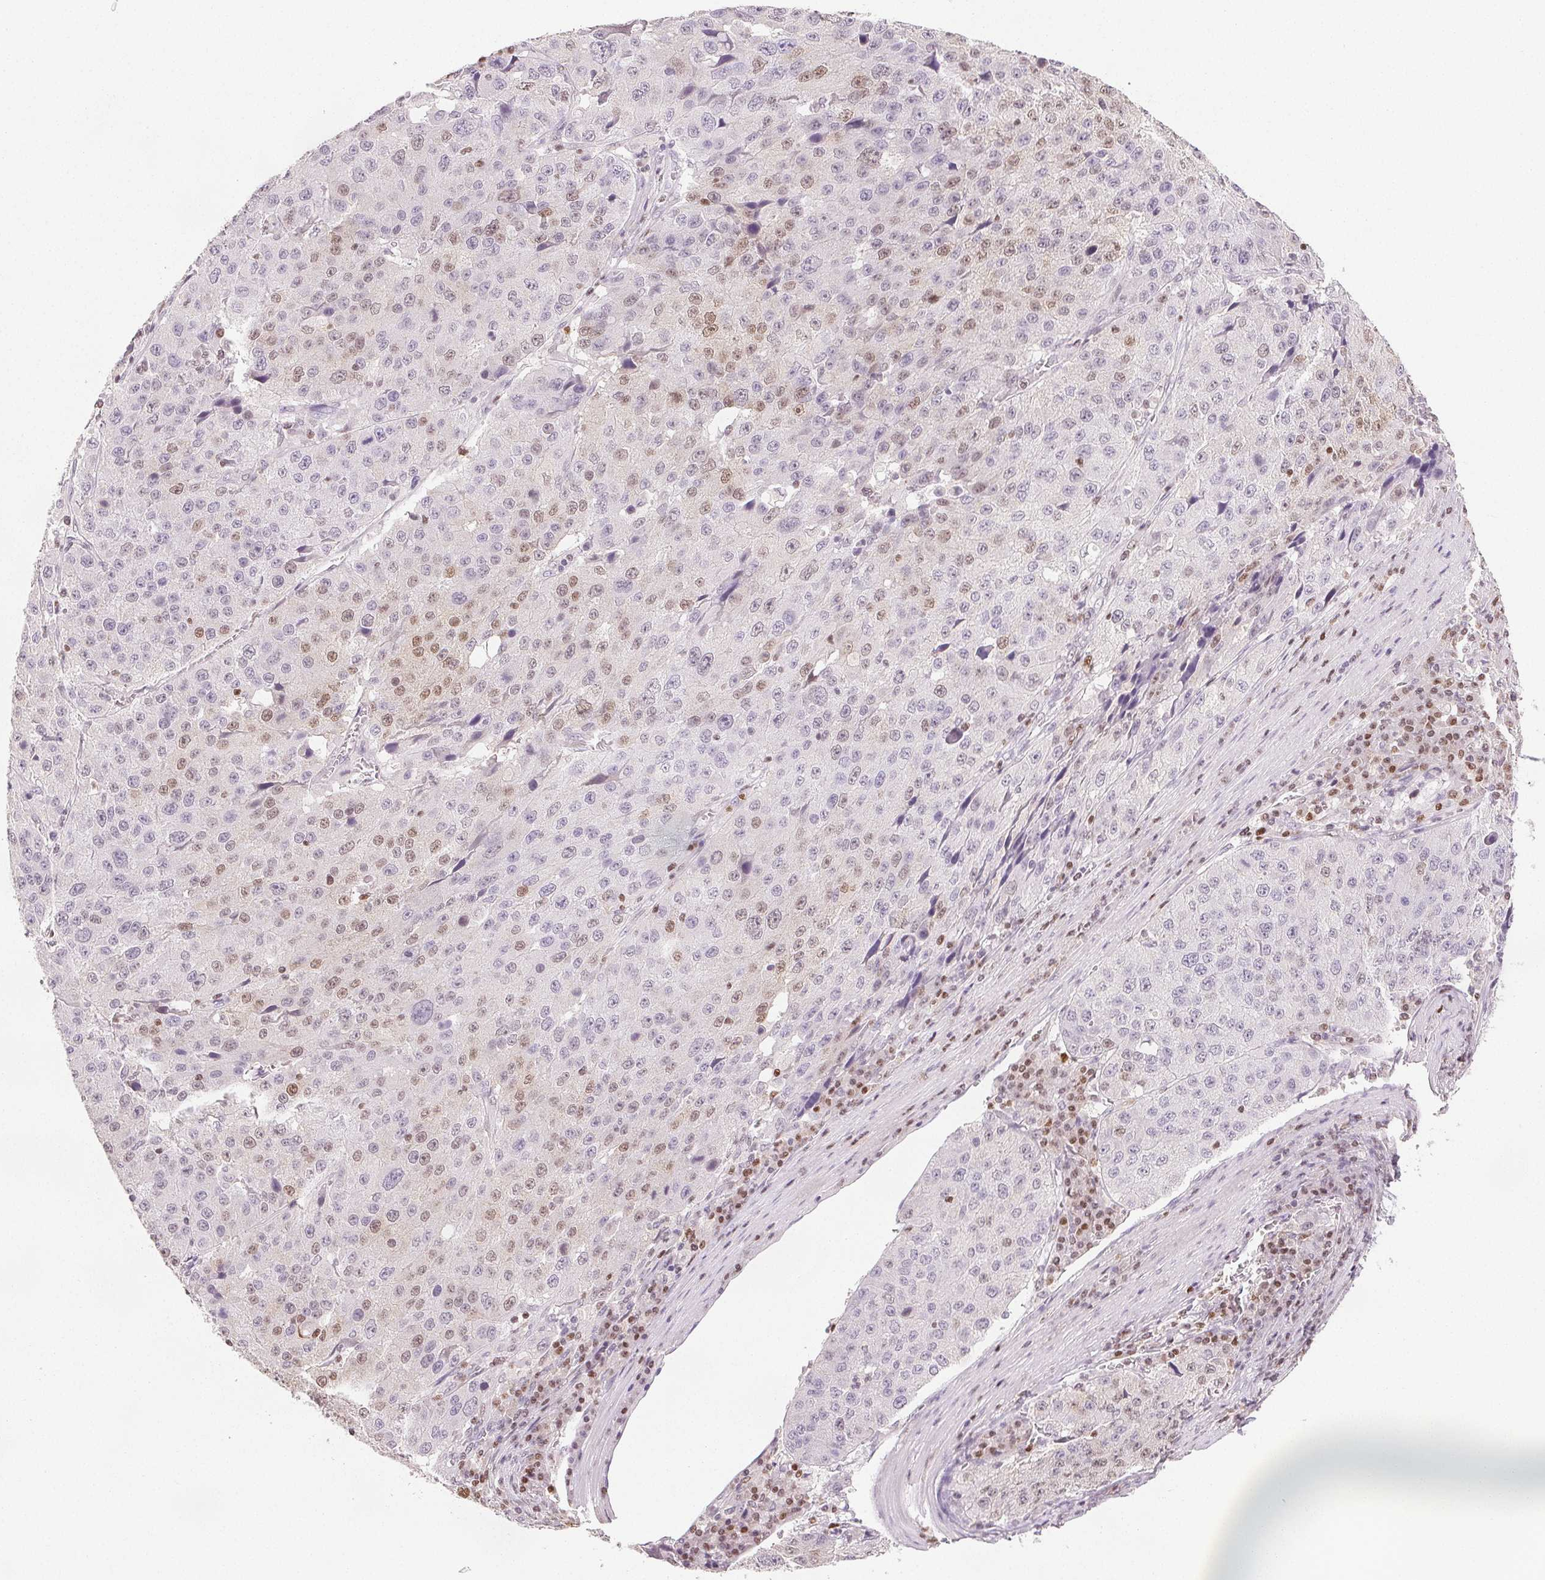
{"staining": {"intensity": "moderate", "quantity": "<25%", "location": "nuclear"}, "tissue": "stomach cancer", "cell_type": "Tumor cells", "image_type": "cancer", "snomed": [{"axis": "morphology", "description": "Adenocarcinoma, NOS"}, {"axis": "topography", "description": "Stomach"}], "caption": "Approximately <25% of tumor cells in human stomach cancer reveal moderate nuclear protein positivity as visualized by brown immunohistochemical staining.", "gene": "RUNX2", "patient": {"sex": "male", "age": 71}}